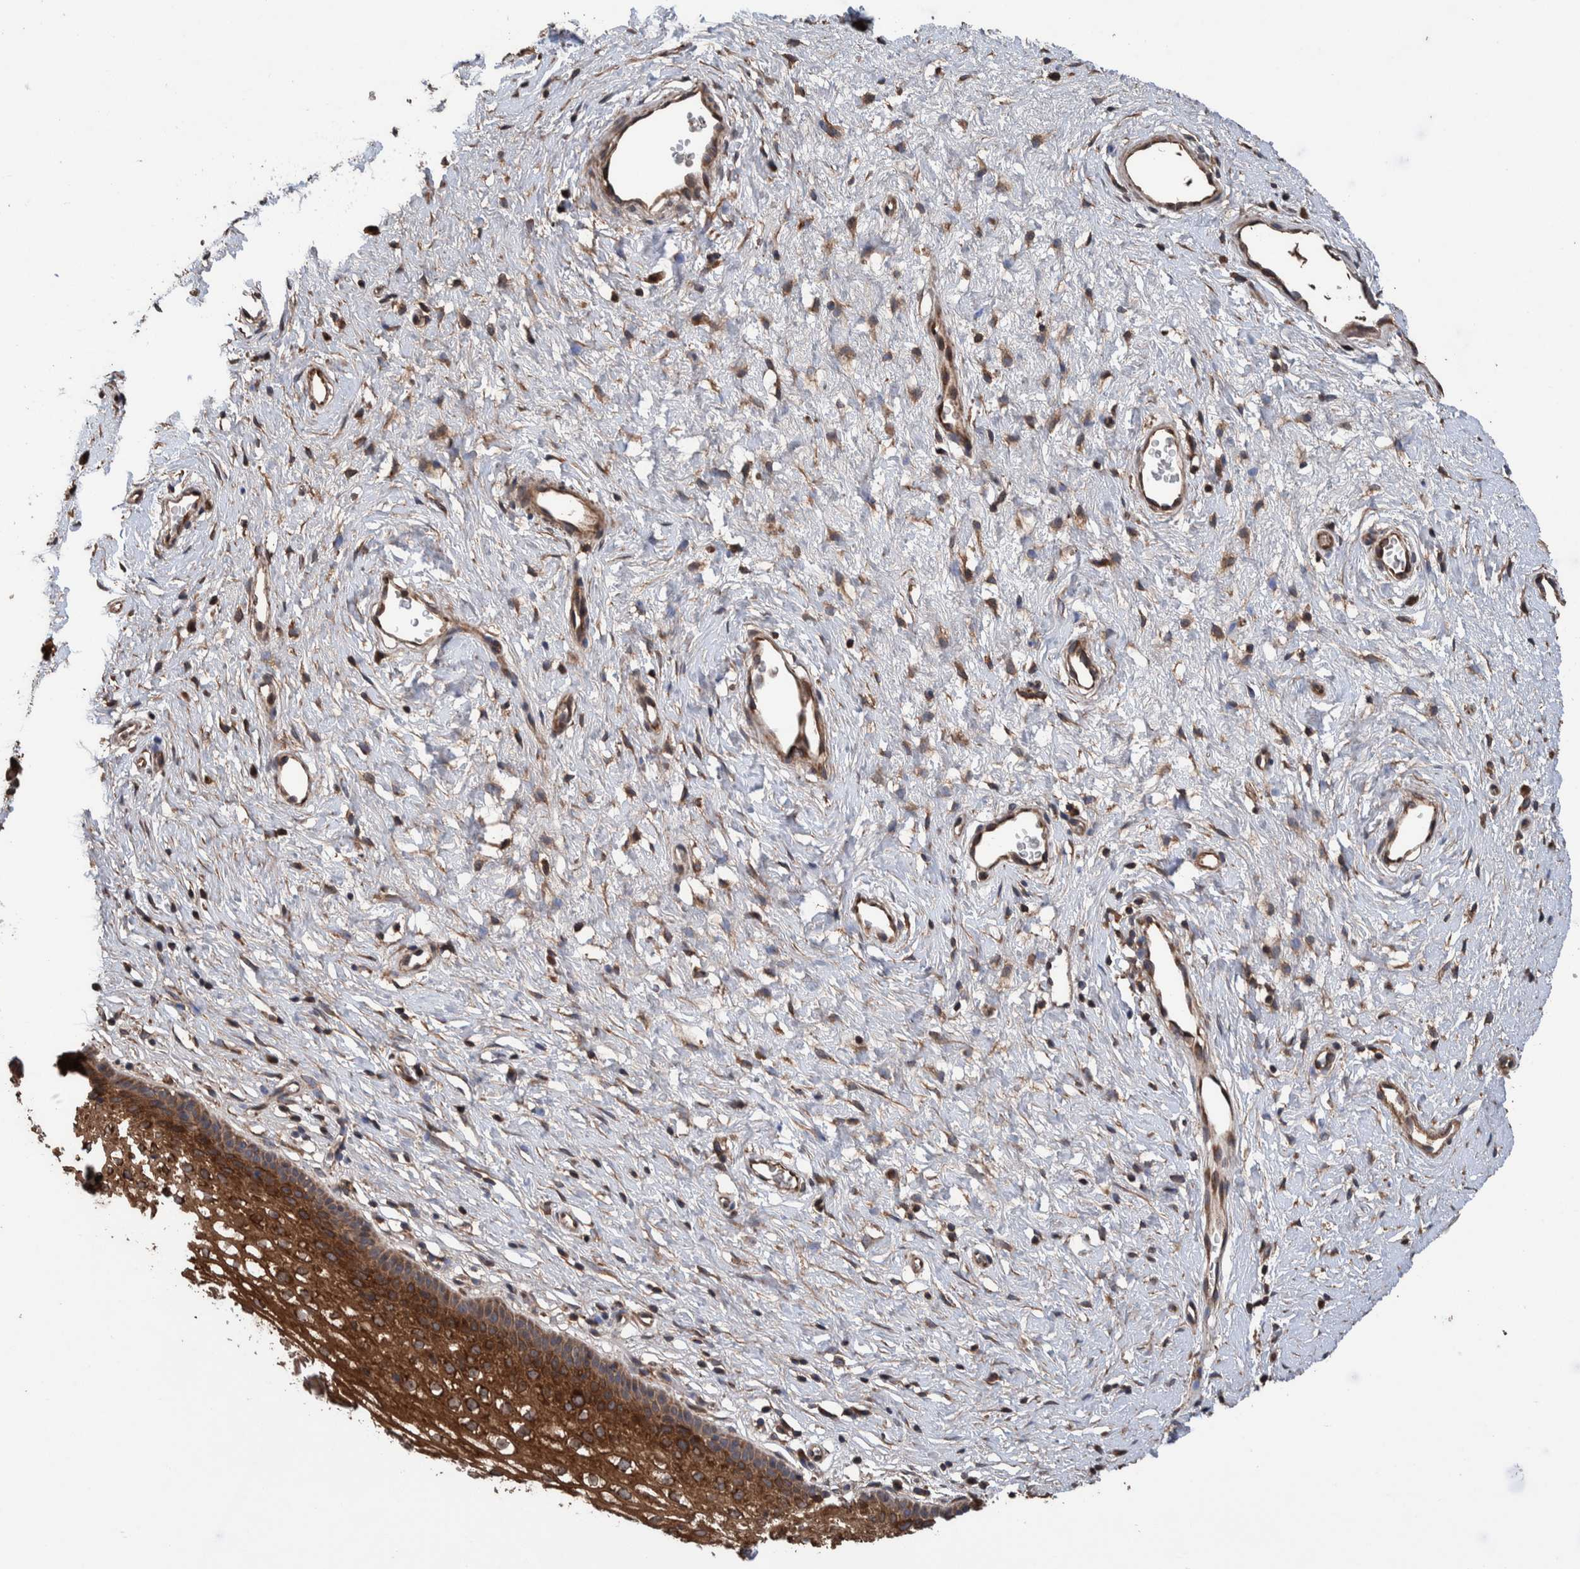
{"staining": {"intensity": "moderate", "quantity": ">75%", "location": "cytoplasmic/membranous"}, "tissue": "cervix", "cell_type": "Glandular cells", "image_type": "normal", "snomed": [{"axis": "morphology", "description": "Normal tissue, NOS"}, {"axis": "topography", "description": "Cervix"}], "caption": "Cervix stained for a protein (brown) reveals moderate cytoplasmic/membranous positive expression in about >75% of glandular cells.", "gene": "ENSG00000251537", "patient": {"sex": "female", "age": 27}}